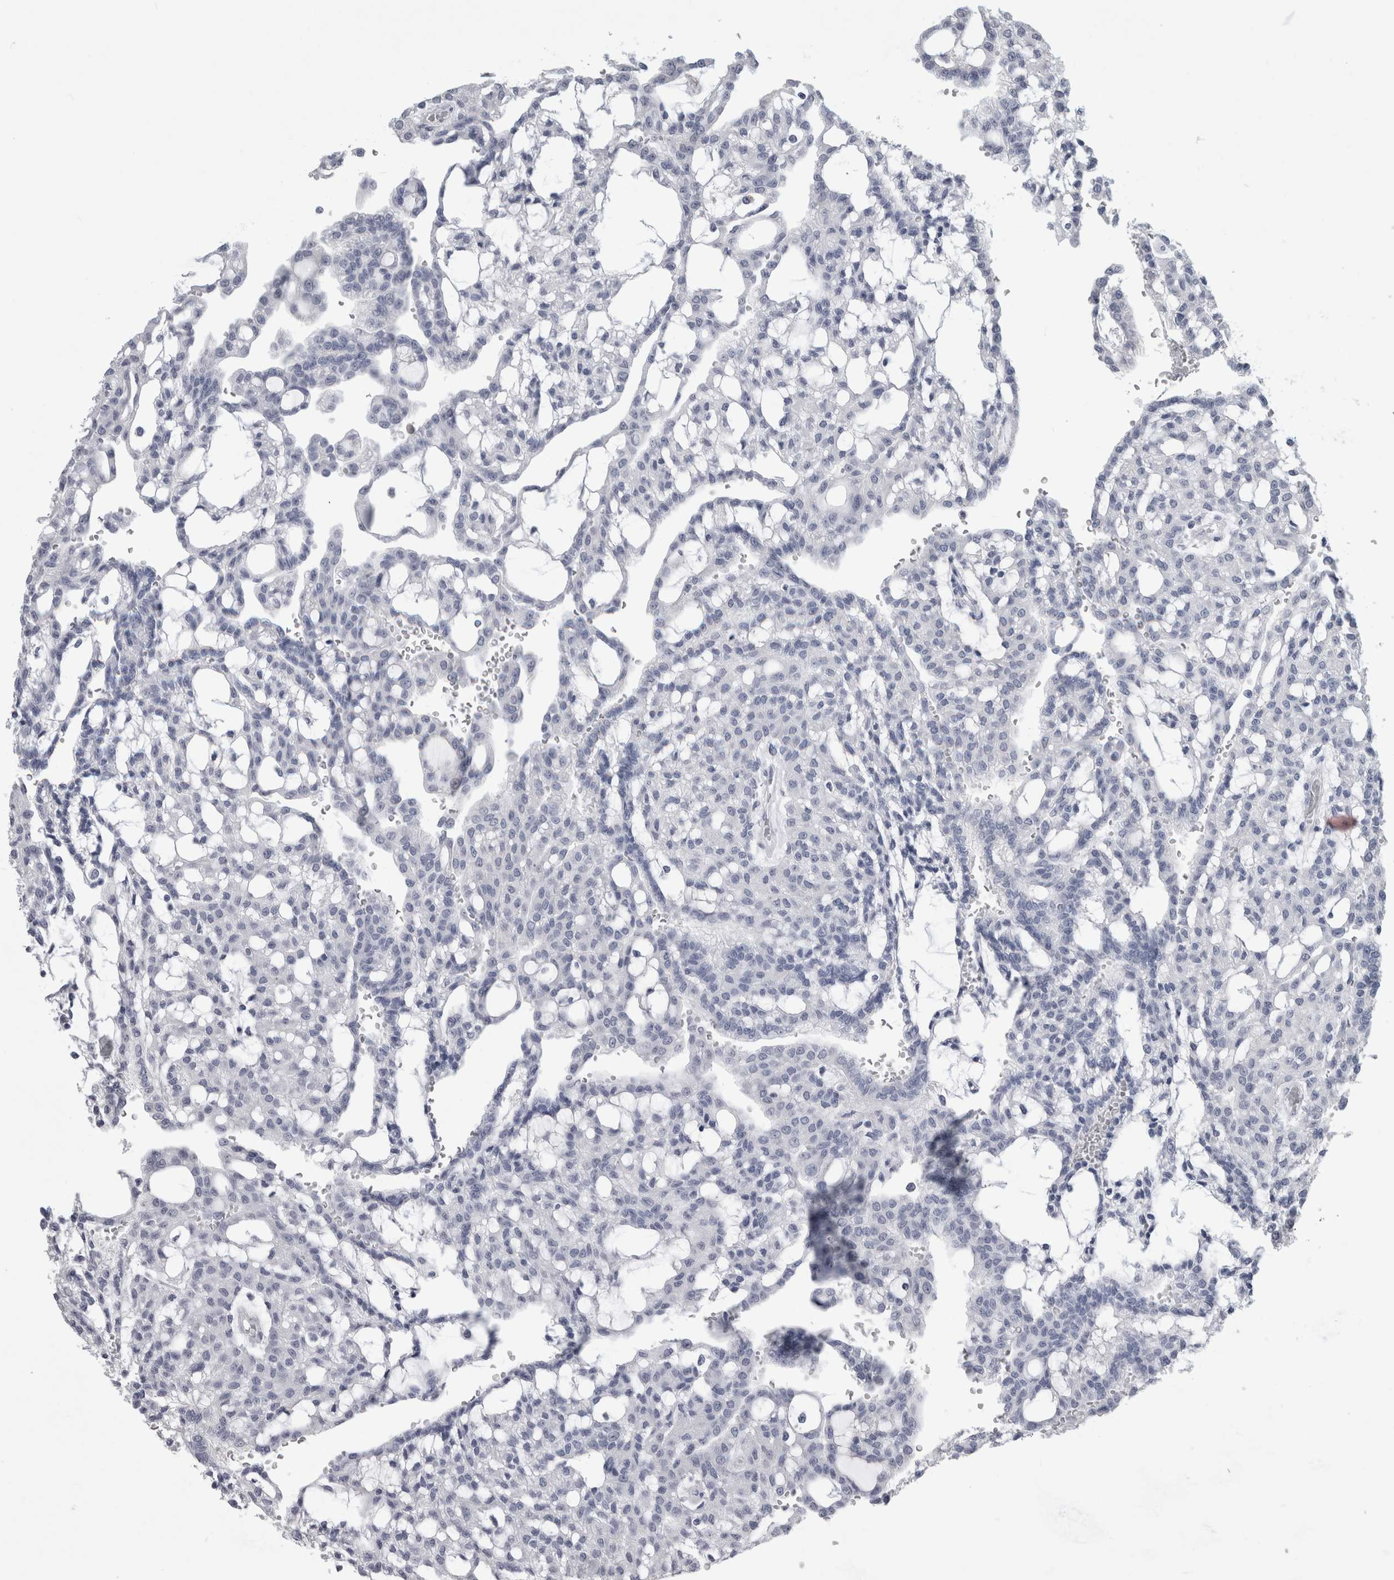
{"staining": {"intensity": "negative", "quantity": "none", "location": "none"}, "tissue": "renal cancer", "cell_type": "Tumor cells", "image_type": "cancer", "snomed": [{"axis": "morphology", "description": "Adenocarcinoma, NOS"}, {"axis": "topography", "description": "Kidney"}], "caption": "Immunohistochemical staining of human renal cancer displays no significant positivity in tumor cells.", "gene": "ALDH8A1", "patient": {"sex": "male", "age": 63}}